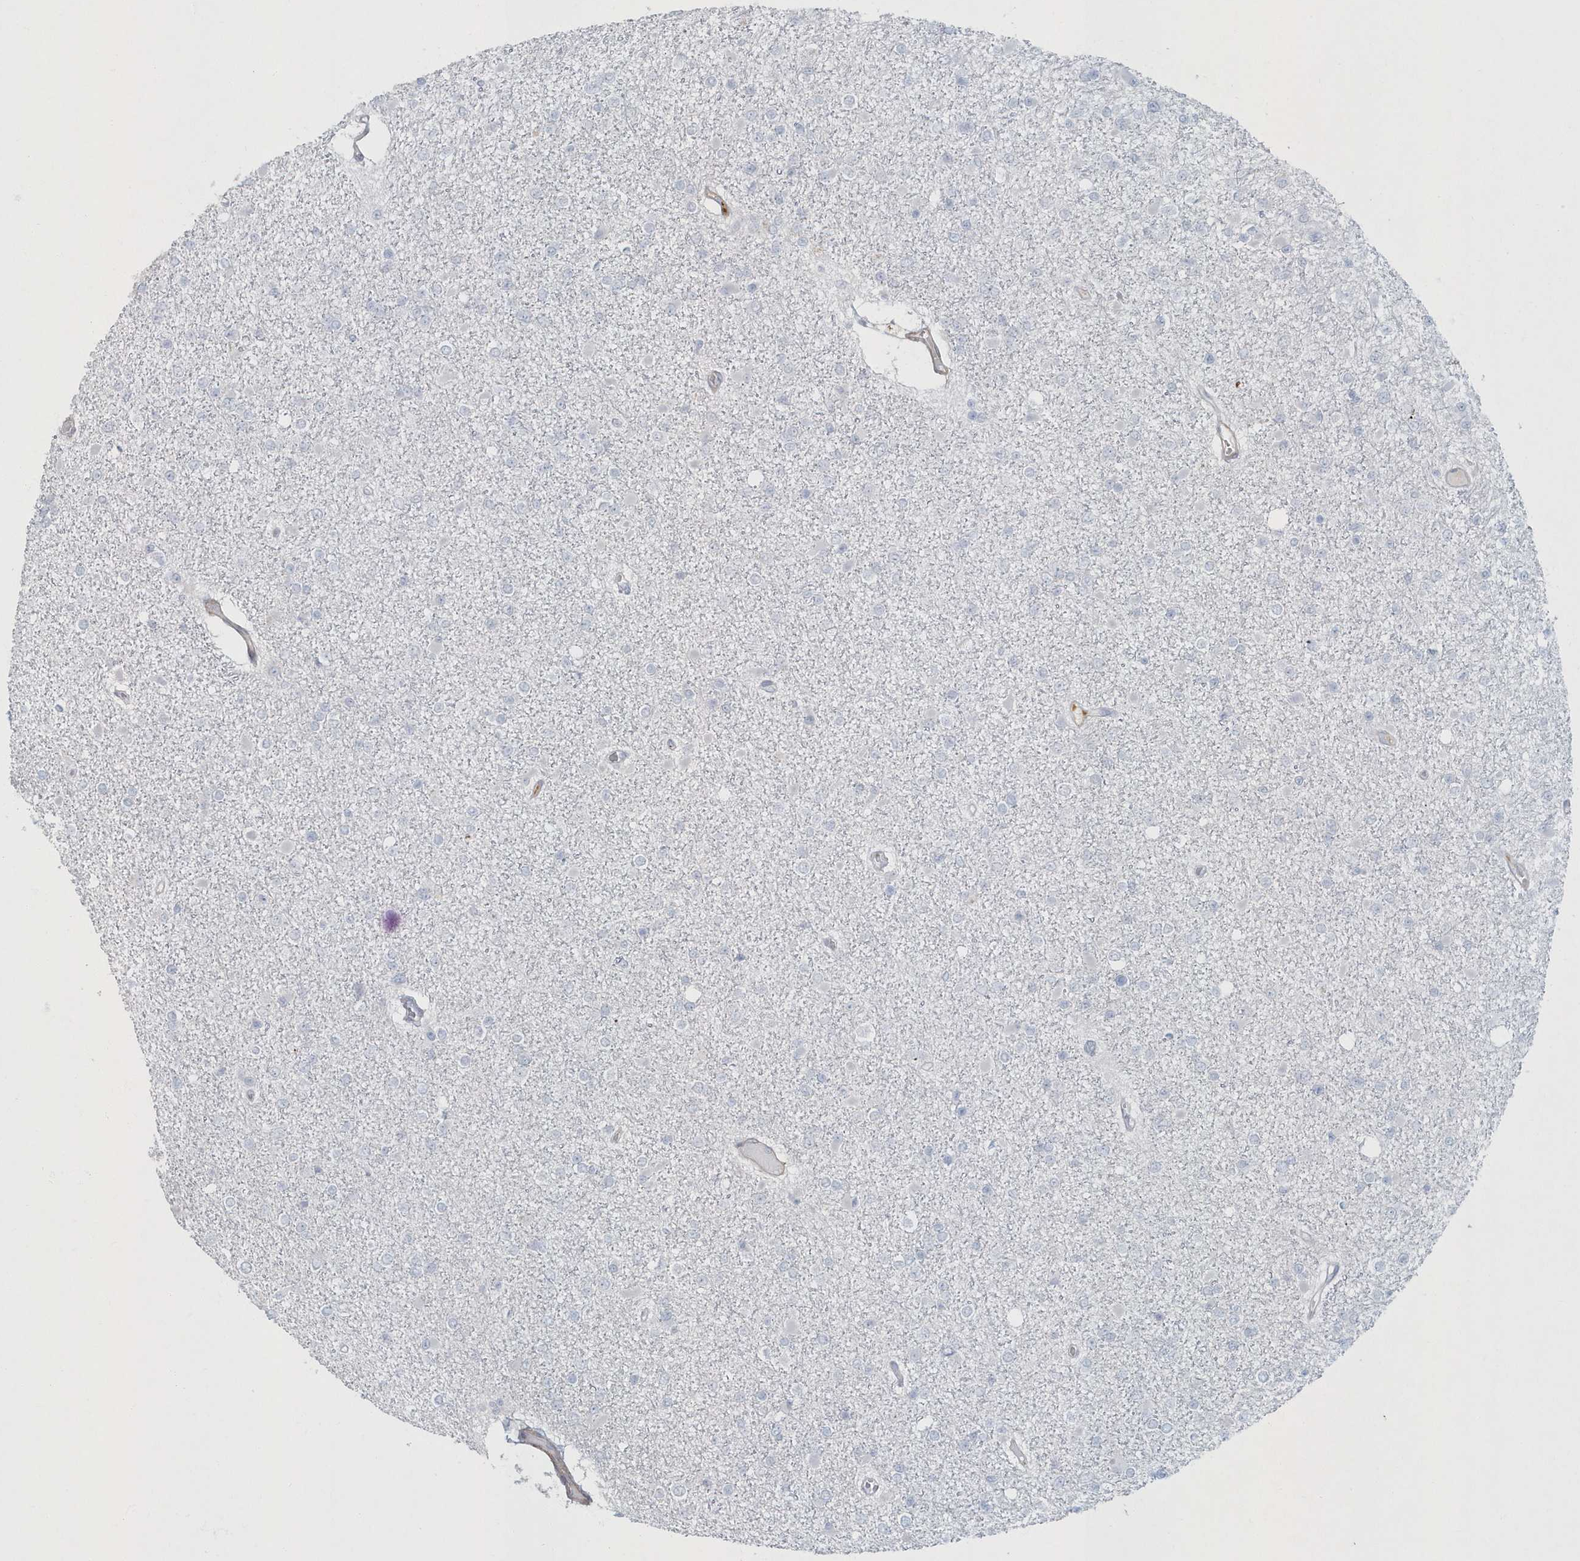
{"staining": {"intensity": "negative", "quantity": "none", "location": "none"}, "tissue": "glioma", "cell_type": "Tumor cells", "image_type": "cancer", "snomed": [{"axis": "morphology", "description": "Glioma, malignant, Low grade"}, {"axis": "topography", "description": "Brain"}], "caption": "DAB immunohistochemical staining of glioma displays no significant expression in tumor cells. (Immunohistochemistry (ihc), brightfield microscopy, high magnification).", "gene": "MYOT", "patient": {"sex": "female", "age": 22}}